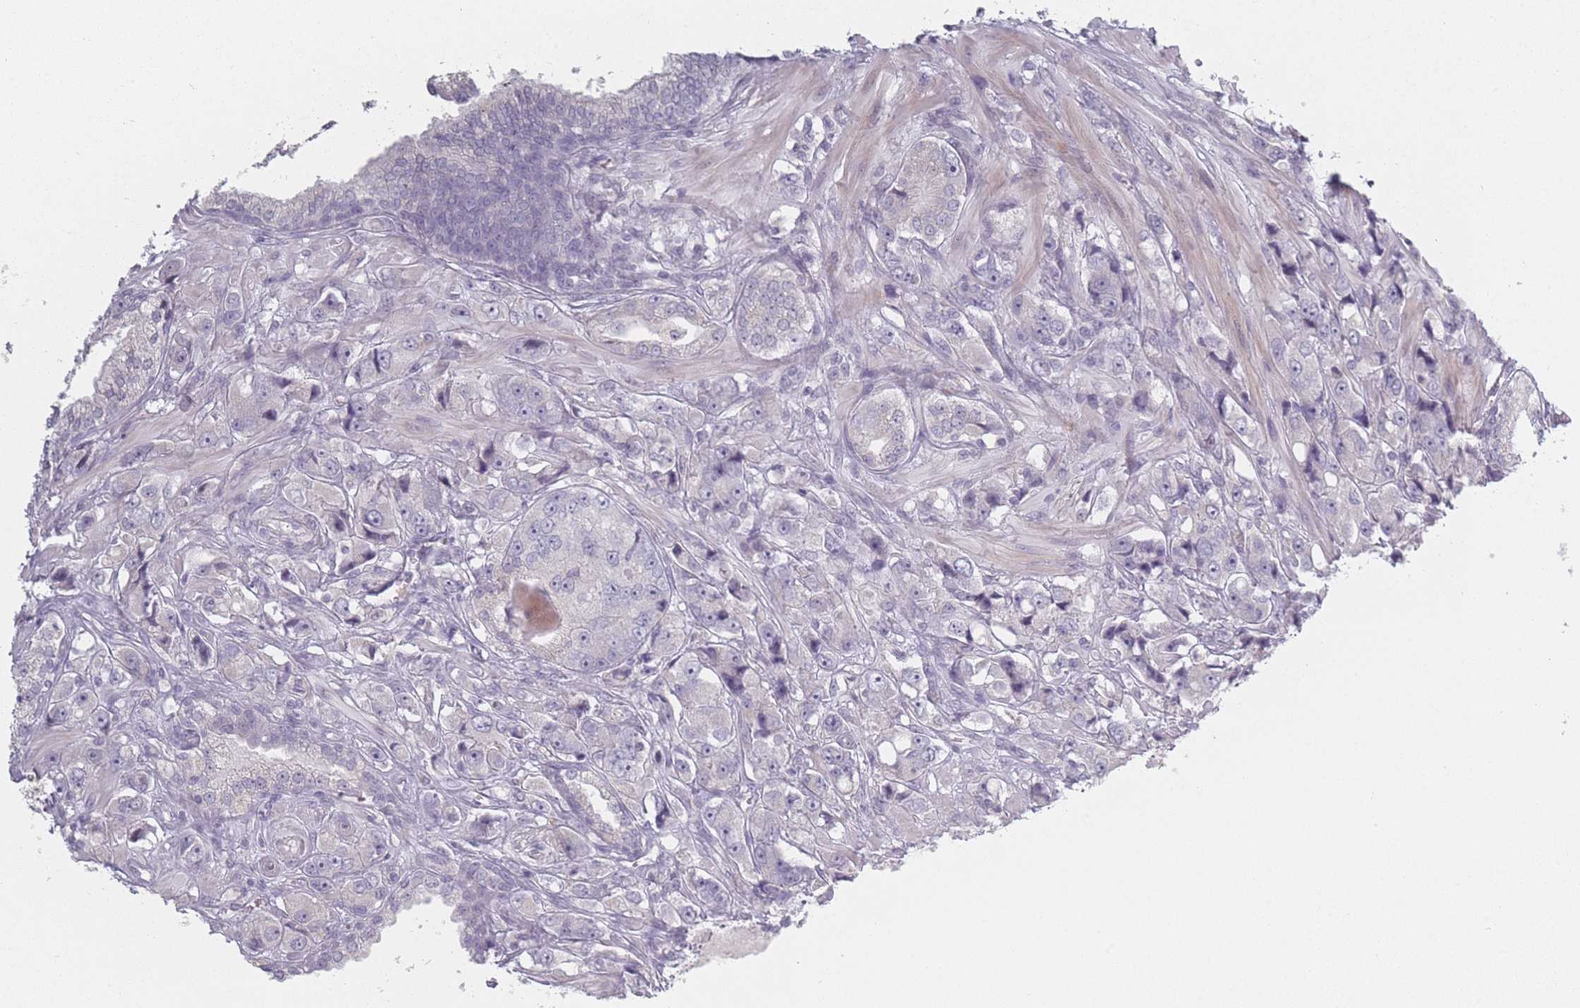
{"staining": {"intensity": "negative", "quantity": "none", "location": "none"}, "tissue": "prostate cancer", "cell_type": "Tumor cells", "image_type": "cancer", "snomed": [{"axis": "morphology", "description": "Adenocarcinoma, High grade"}, {"axis": "topography", "description": "Prostate"}], "caption": "An IHC histopathology image of prostate cancer (adenocarcinoma (high-grade)) is shown. There is no staining in tumor cells of prostate cancer (adenocarcinoma (high-grade)).", "gene": "RASL10B", "patient": {"sex": "male", "age": 74}}